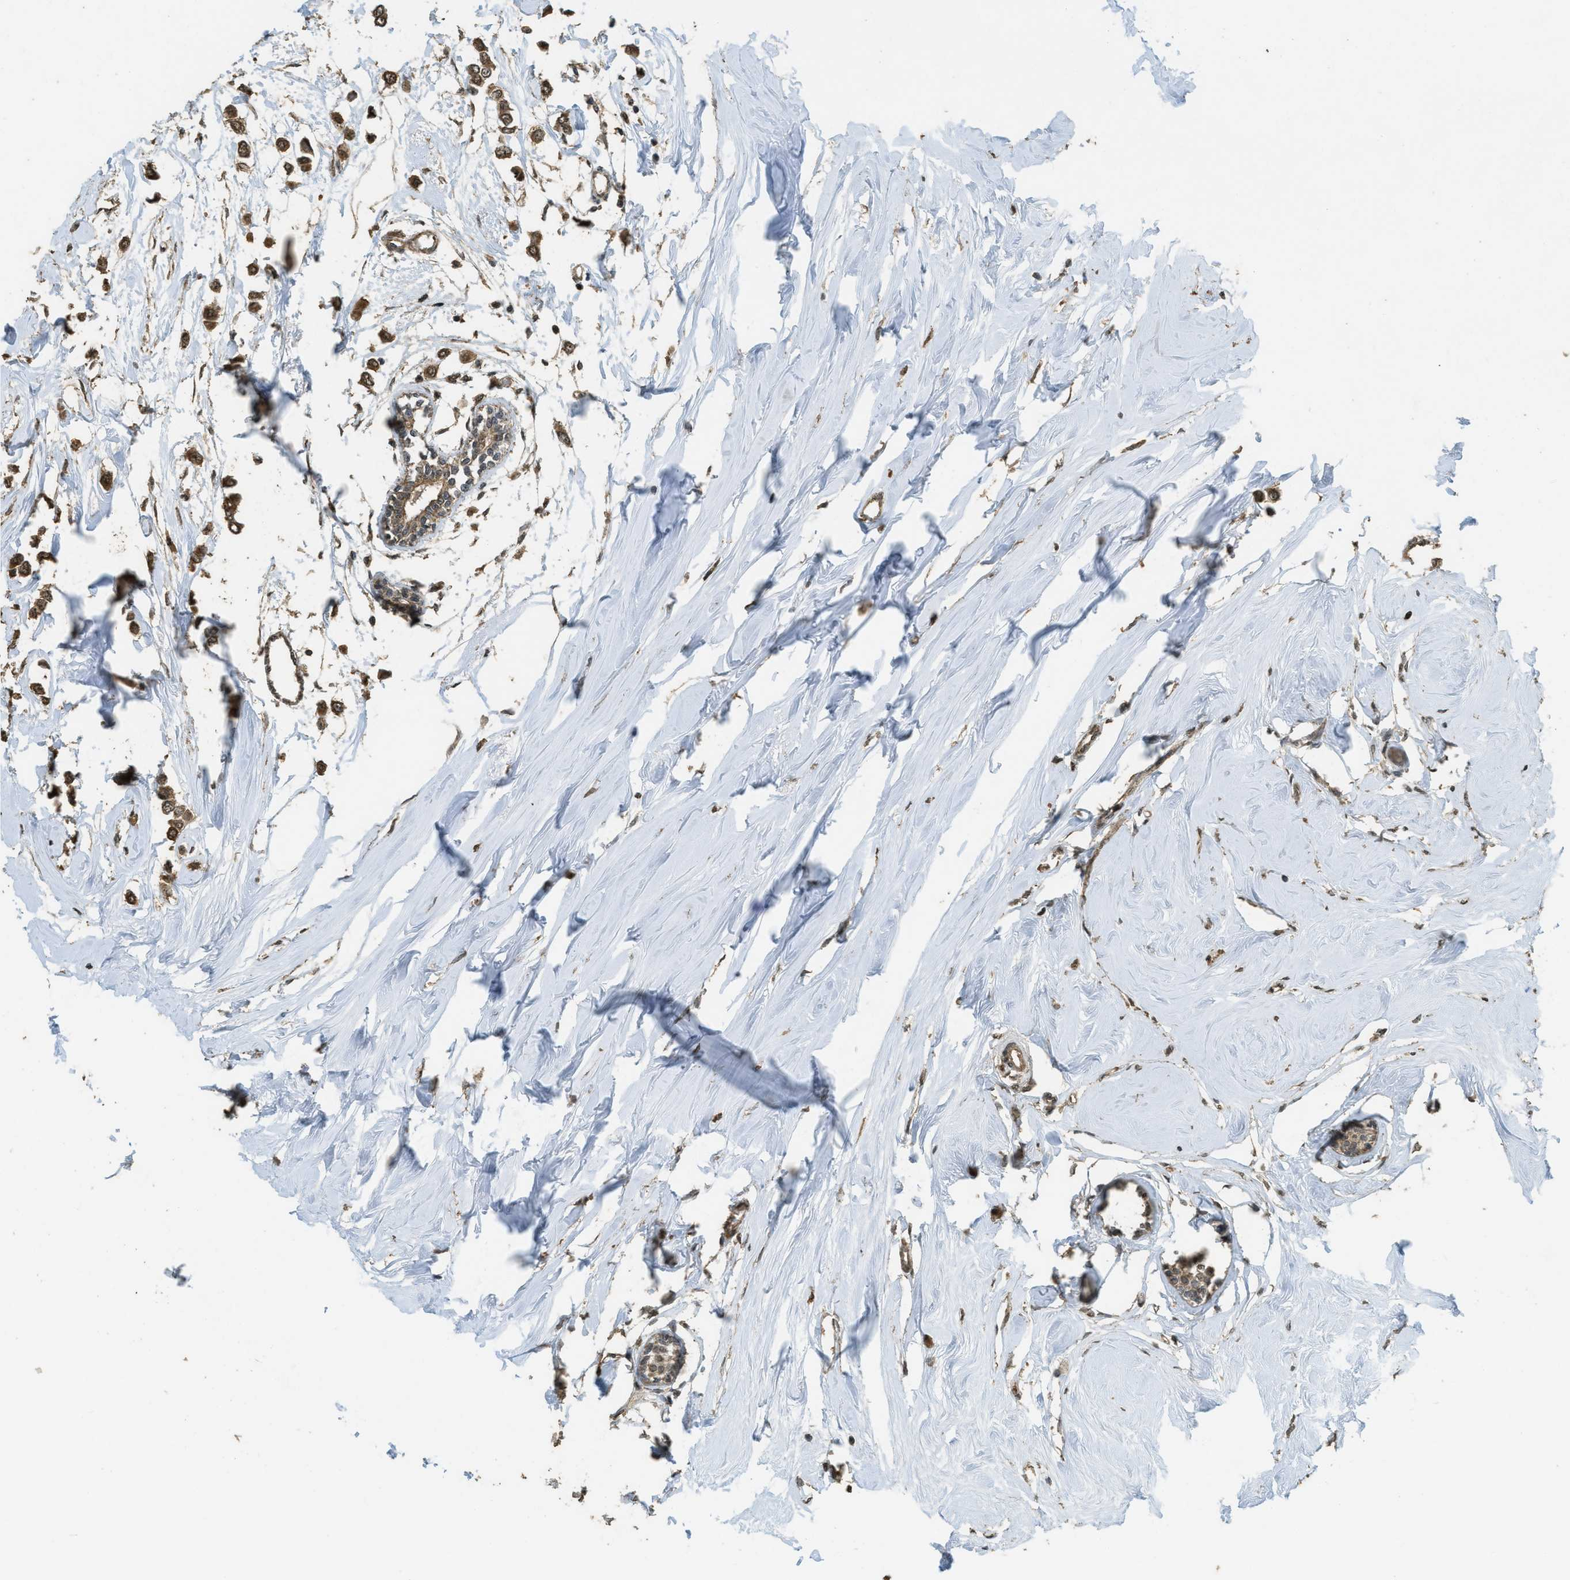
{"staining": {"intensity": "strong", "quantity": ">75%", "location": "cytoplasmic/membranous"}, "tissue": "breast cancer", "cell_type": "Tumor cells", "image_type": "cancer", "snomed": [{"axis": "morphology", "description": "Lobular carcinoma"}, {"axis": "topography", "description": "Breast"}], "caption": "Breast lobular carcinoma stained with a brown dye exhibits strong cytoplasmic/membranous positive positivity in approximately >75% of tumor cells.", "gene": "CTPS1", "patient": {"sex": "female", "age": 51}}